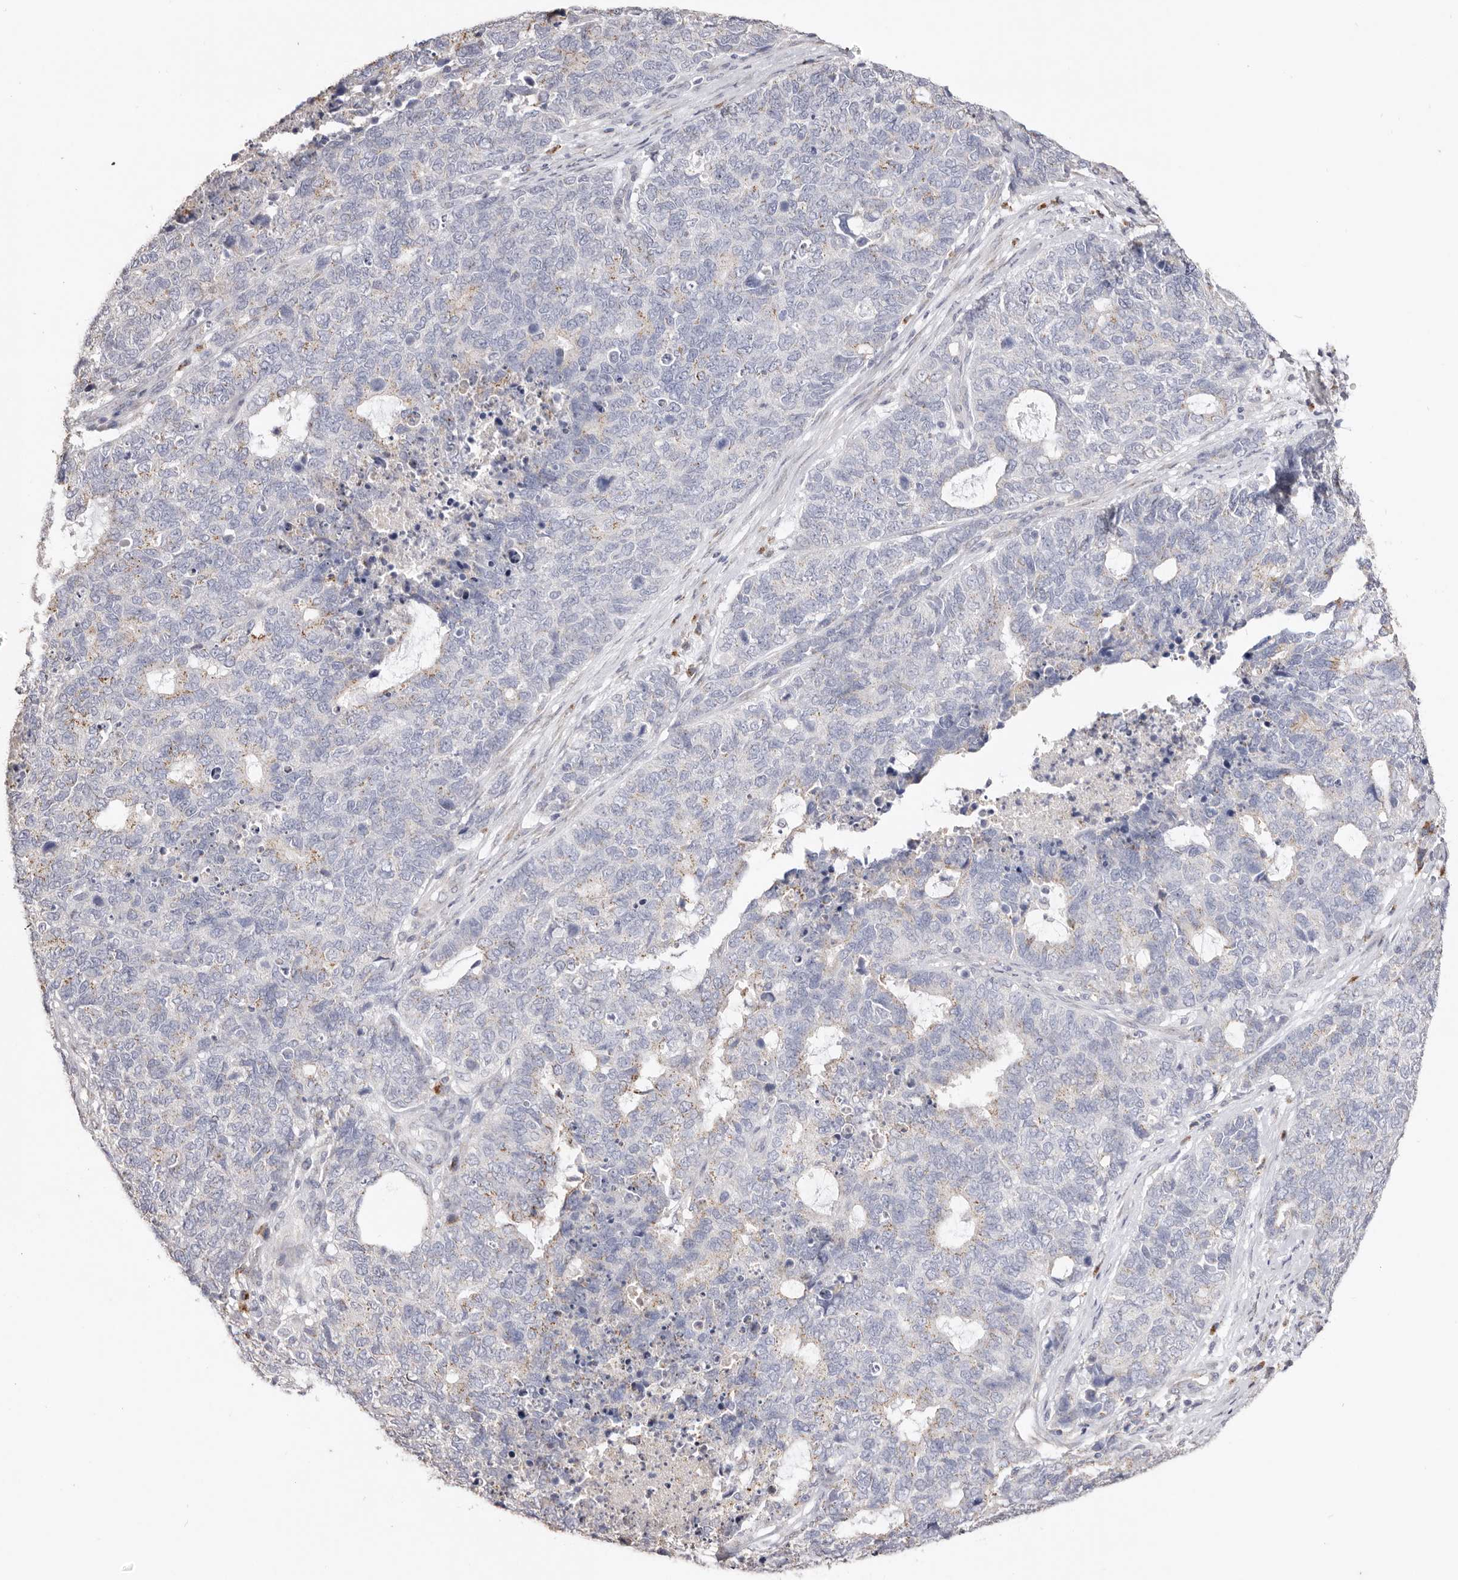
{"staining": {"intensity": "weak", "quantity": "<25%", "location": "cytoplasmic/membranous"}, "tissue": "cervical cancer", "cell_type": "Tumor cells", "image_type": "cancer", "snomed": [{"axis": "morphology", "description": "Squamous cell carcinoma, NOS"}, {"axis": "topography", "description": "Cervix"}], "caption": "IHC photomicrograph of human squamous cell carcinoma (cervical) stained for a protein (brown), which reveals no positivity in tumor cells. (DAB immunohistochemistry (IHC) visualized using brightfield microscopy, high magnification).", "gene": "LGALS7B", "patient": {"sex": "female", "age": 63}}